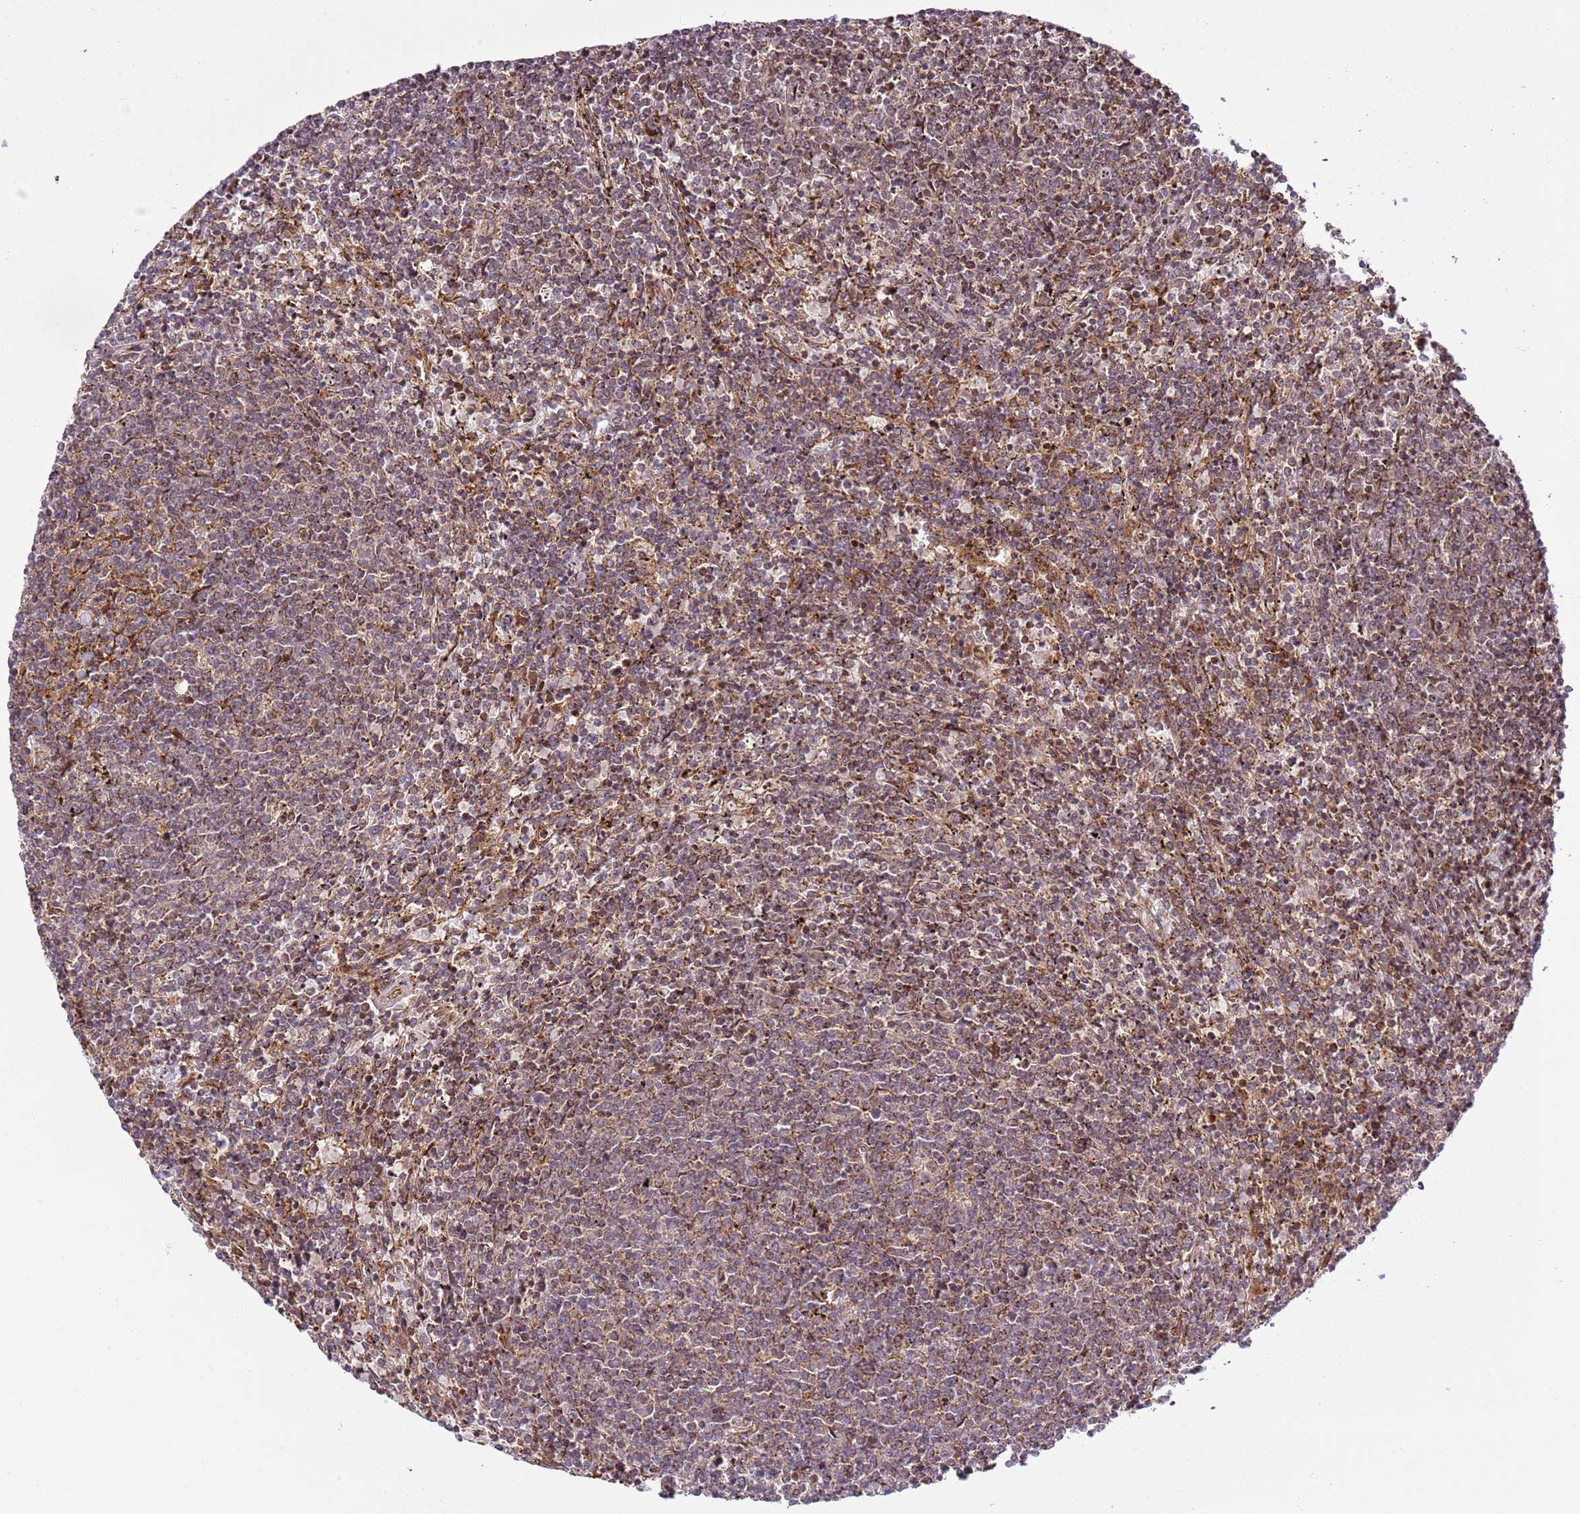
{"staining": {"intensity": "moderate", "quantity": ">75%", "location": "cytoplasmic/membranous"}, "tissue": "lymphoma", "cell_type": "Tumor cells", "image_type": "cancer", "snomed": [{"axis": "morphology", "description": "Malignant lymphoma, non-Hodgkin's type, Low grade"}, {"axis": "topography", "description": "Spleen"}], "caption": "Immunohistochemical staining of lymphoma shows medium levels of moderate cytoplasmic/membranous staining in about >75% of tumor cells.", "gene": "RASA3", "patient": {"sex": "female", "age": 50}}